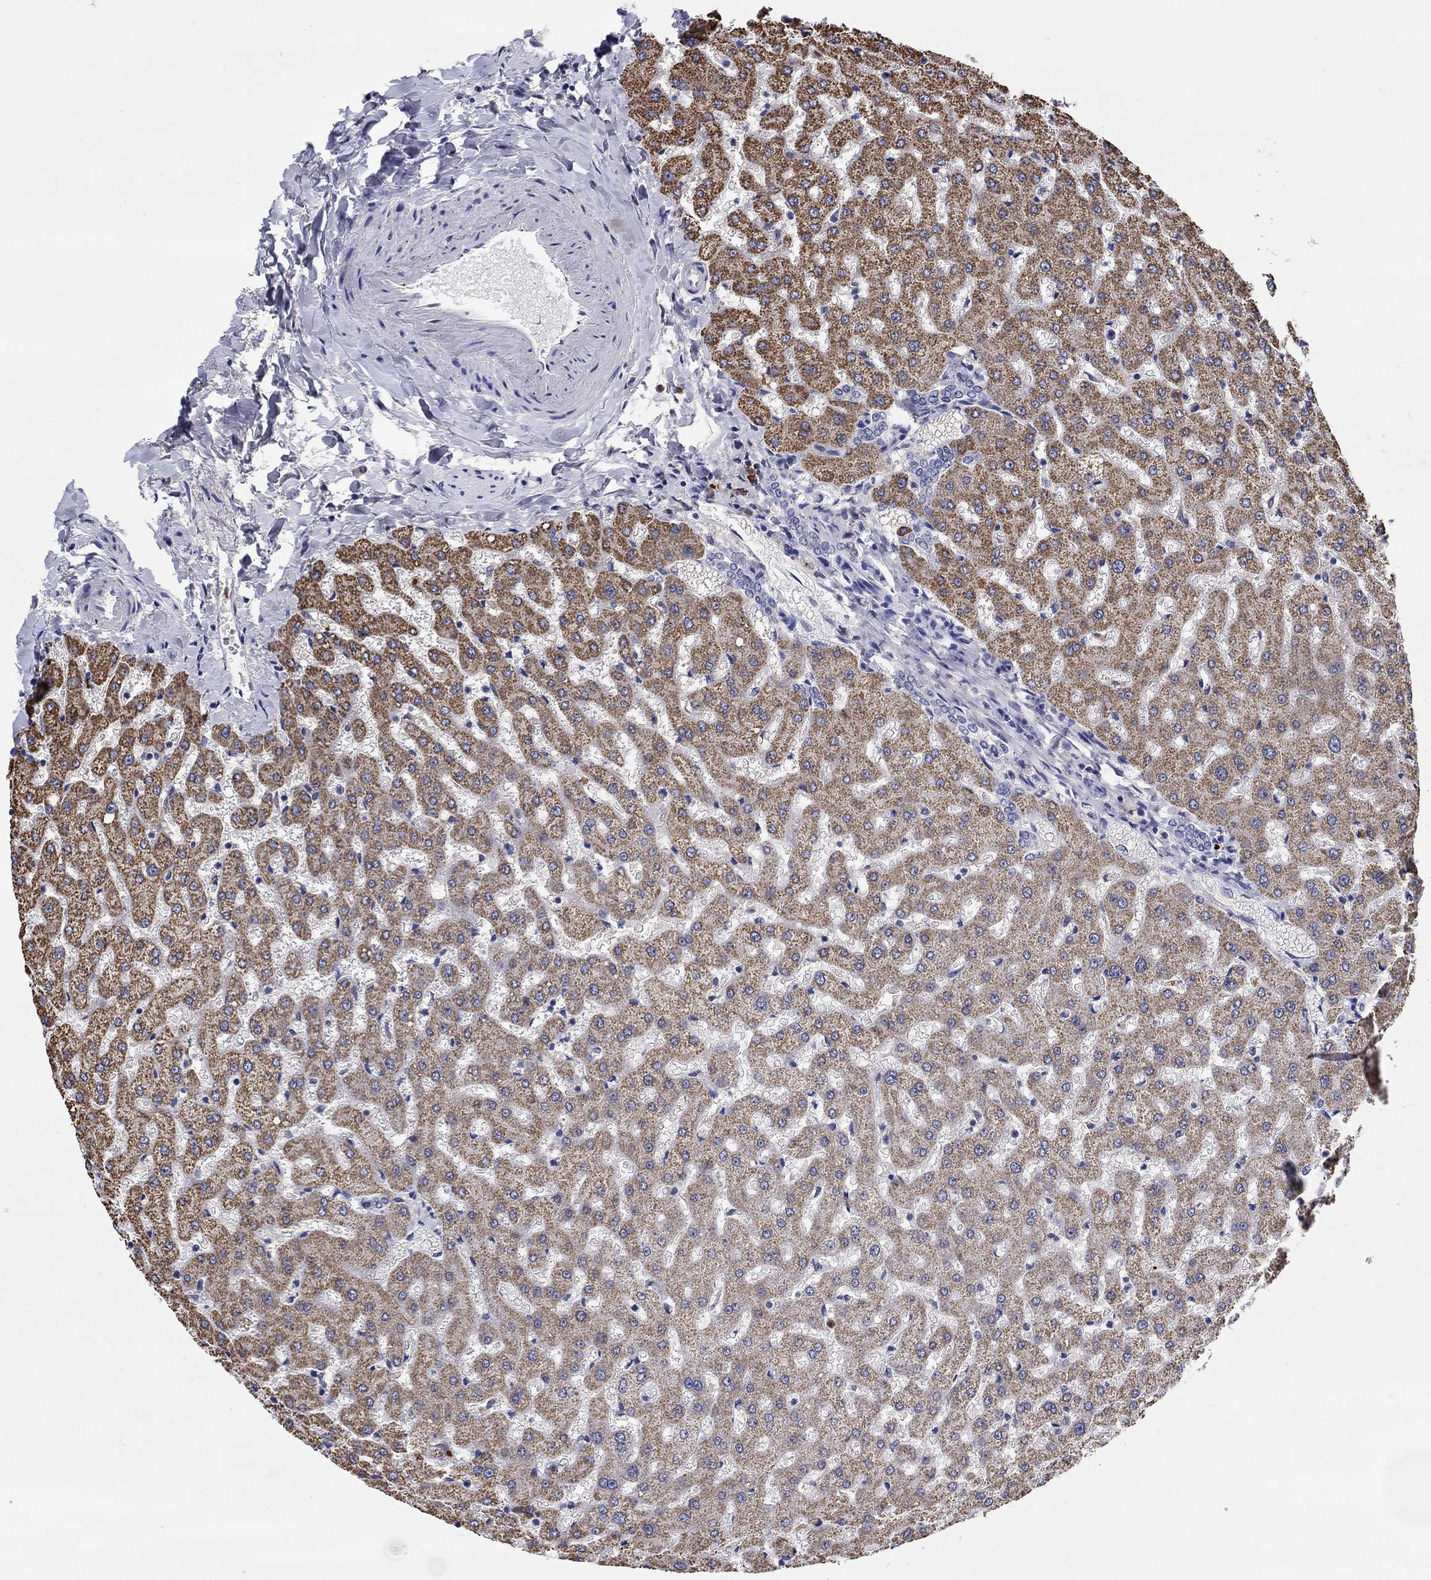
{"staining": {"intensity": "negative", "quantity": "none", "location": "none"}, "tissue": "liver", "cell_type": "Cholangiocytes", "image_type": "normal", "snomed": [{"axis": "morphology", "description": "Normal tissue, NOS"}, {"axis": "topography", "description": "Liver"}], "caption": "Immunohistochemistry photomicrograph of benign human liver stained for a protein (brown), which displays no expression in cholangiocytes.", "gene": "CHIT1", "patient": {"sex": "female", "age": 50}}